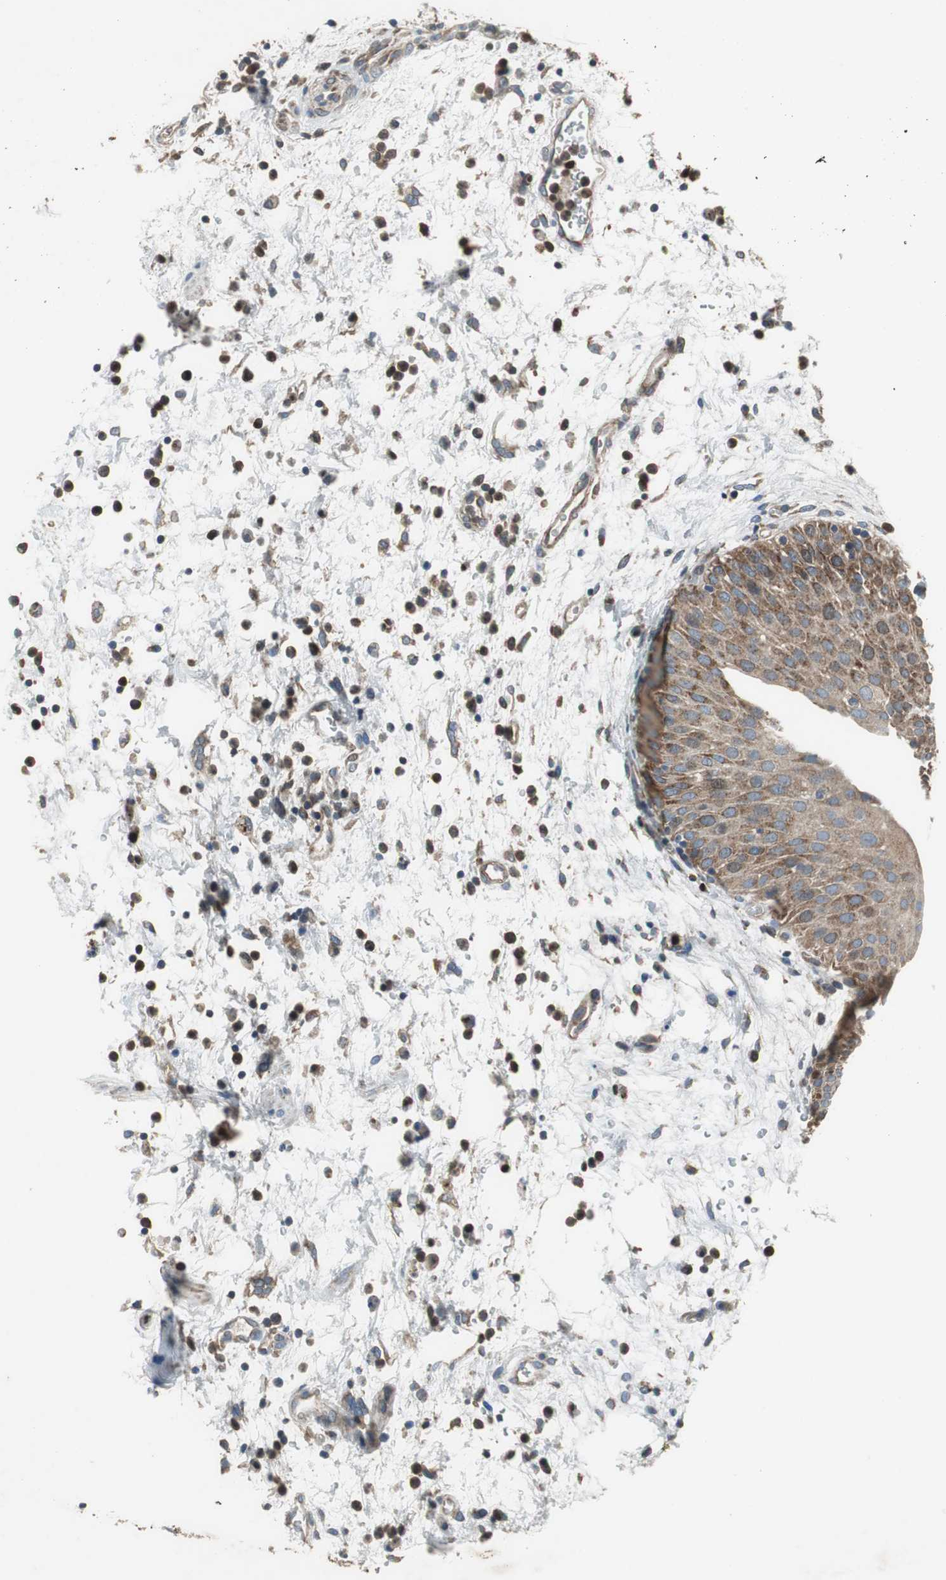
{"staining": {"intensity": "moderate", "quantity": ">75%", "location": "cytoplasmic/membranous"}, "tissue": "urinary bladder", "cell_type": "Urothelial cells", "image_type": "normal", "snomed": [{"axis": "morphology", "description": "Normal tissue, NOS"}, {"axis": "morphology", "description": "Dysplasia, NOS"}, {"axis": "topography", "description": "Urinary bladder"}], "caption": "About >75% of urothelial cells in unremarkable human urinary bladder show moderate cytoplasmic/membranous protein staining as visualized by brown immunohistochemical staining.", "gene": "PI4KB", "patient": {"sex": "male", "age": 35}}